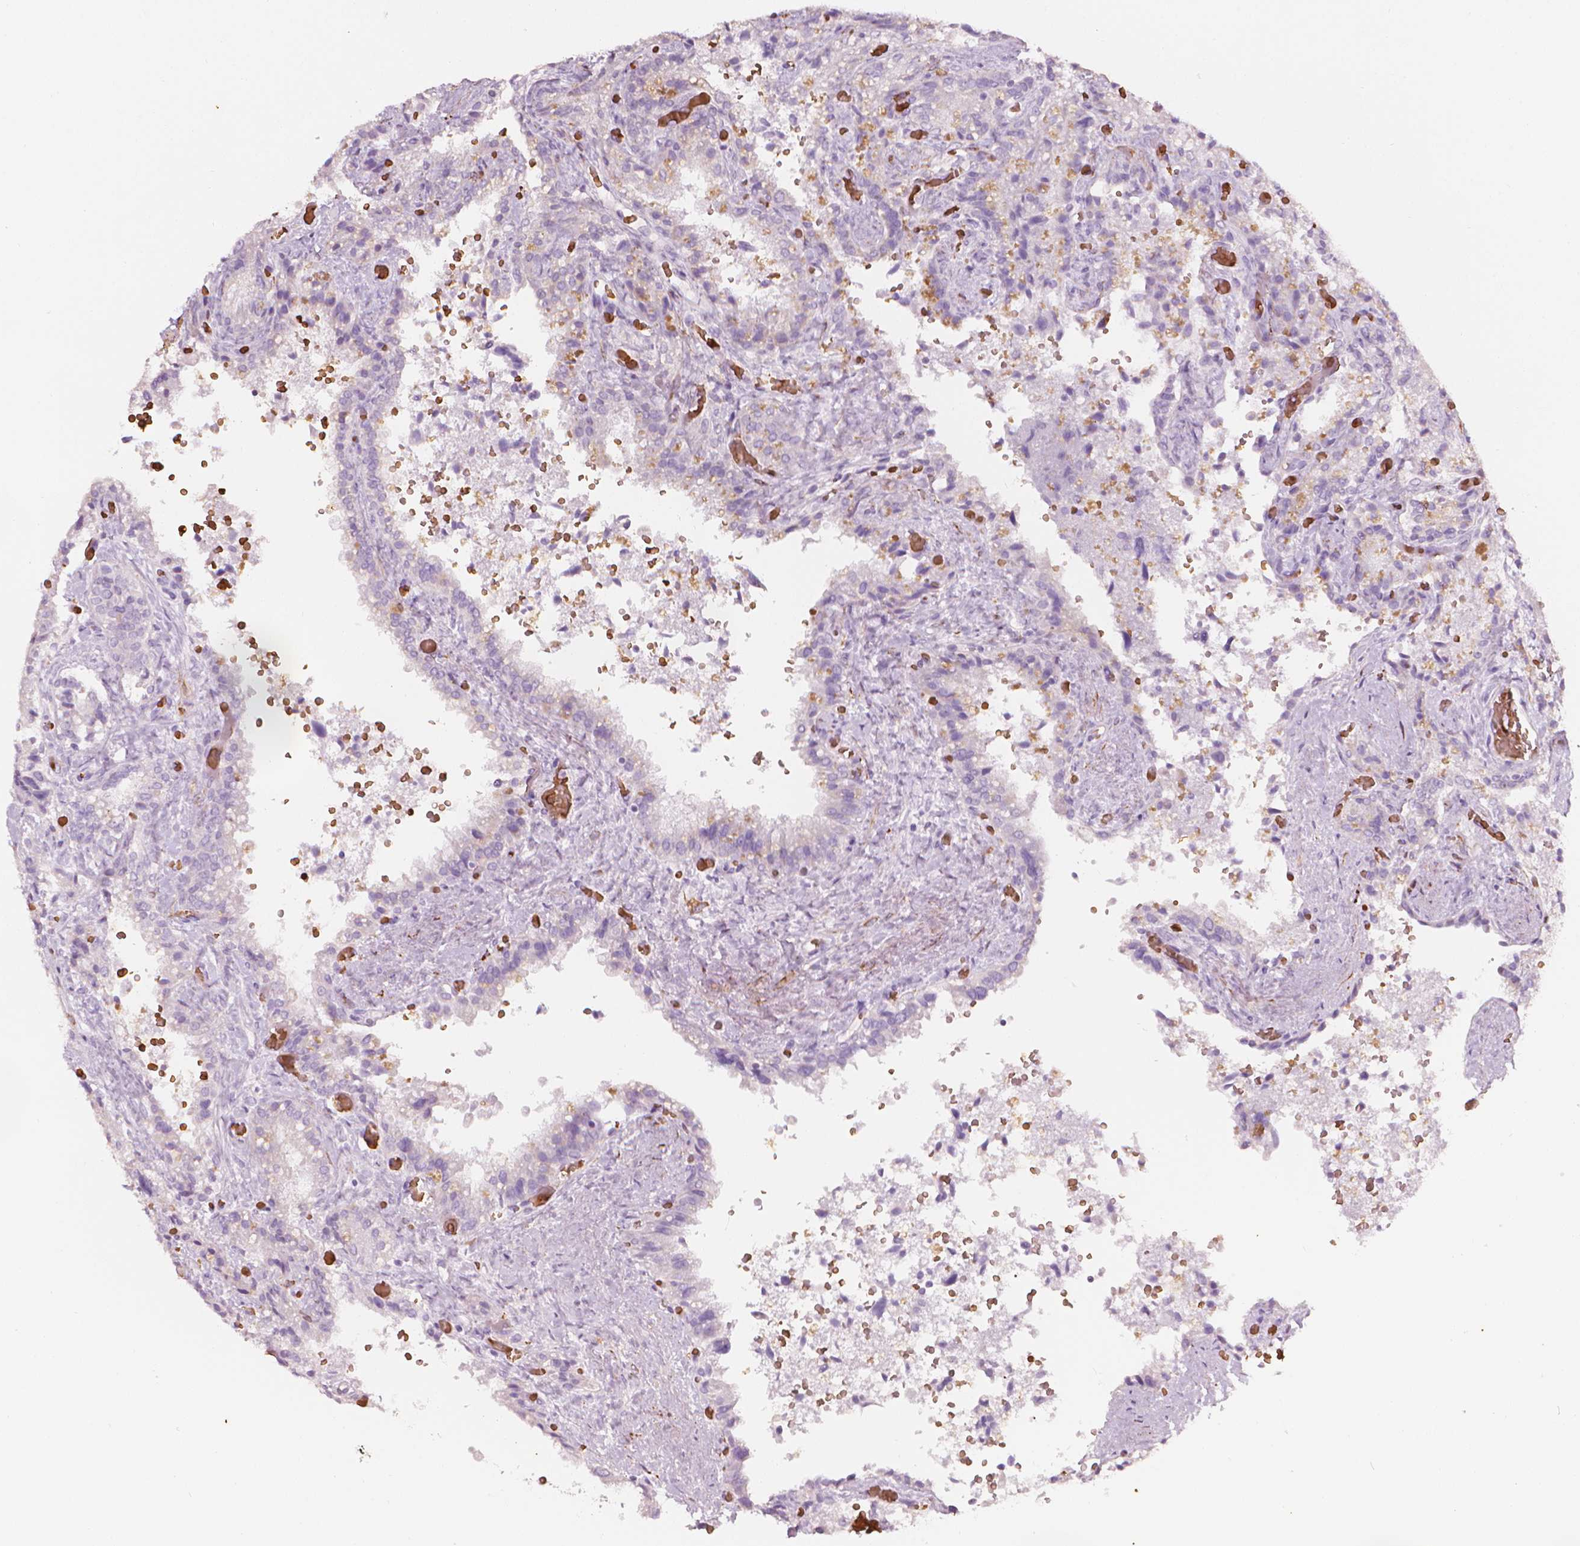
{"staining": {"intensity": "negative", "quantity": "none", "location": "none"}, "tissue": "seminal vesicle", "cell_type": "Glandular cells", "image_type": "normal", "snomed": [{"axis": "morphology", "description": "Normal tissue, NOS"}, {"axis": "topography", "description": "Seminal veicle"}], "caption": "Glandular cells show no significant protein staining in benign seminal vesicle. (DAB (3,3'-diaminobenzidine) immunohistochemistry with hematoxylin counter stain).", "gene": "CES1", "patient": {"sex": "male", "age": 57}}